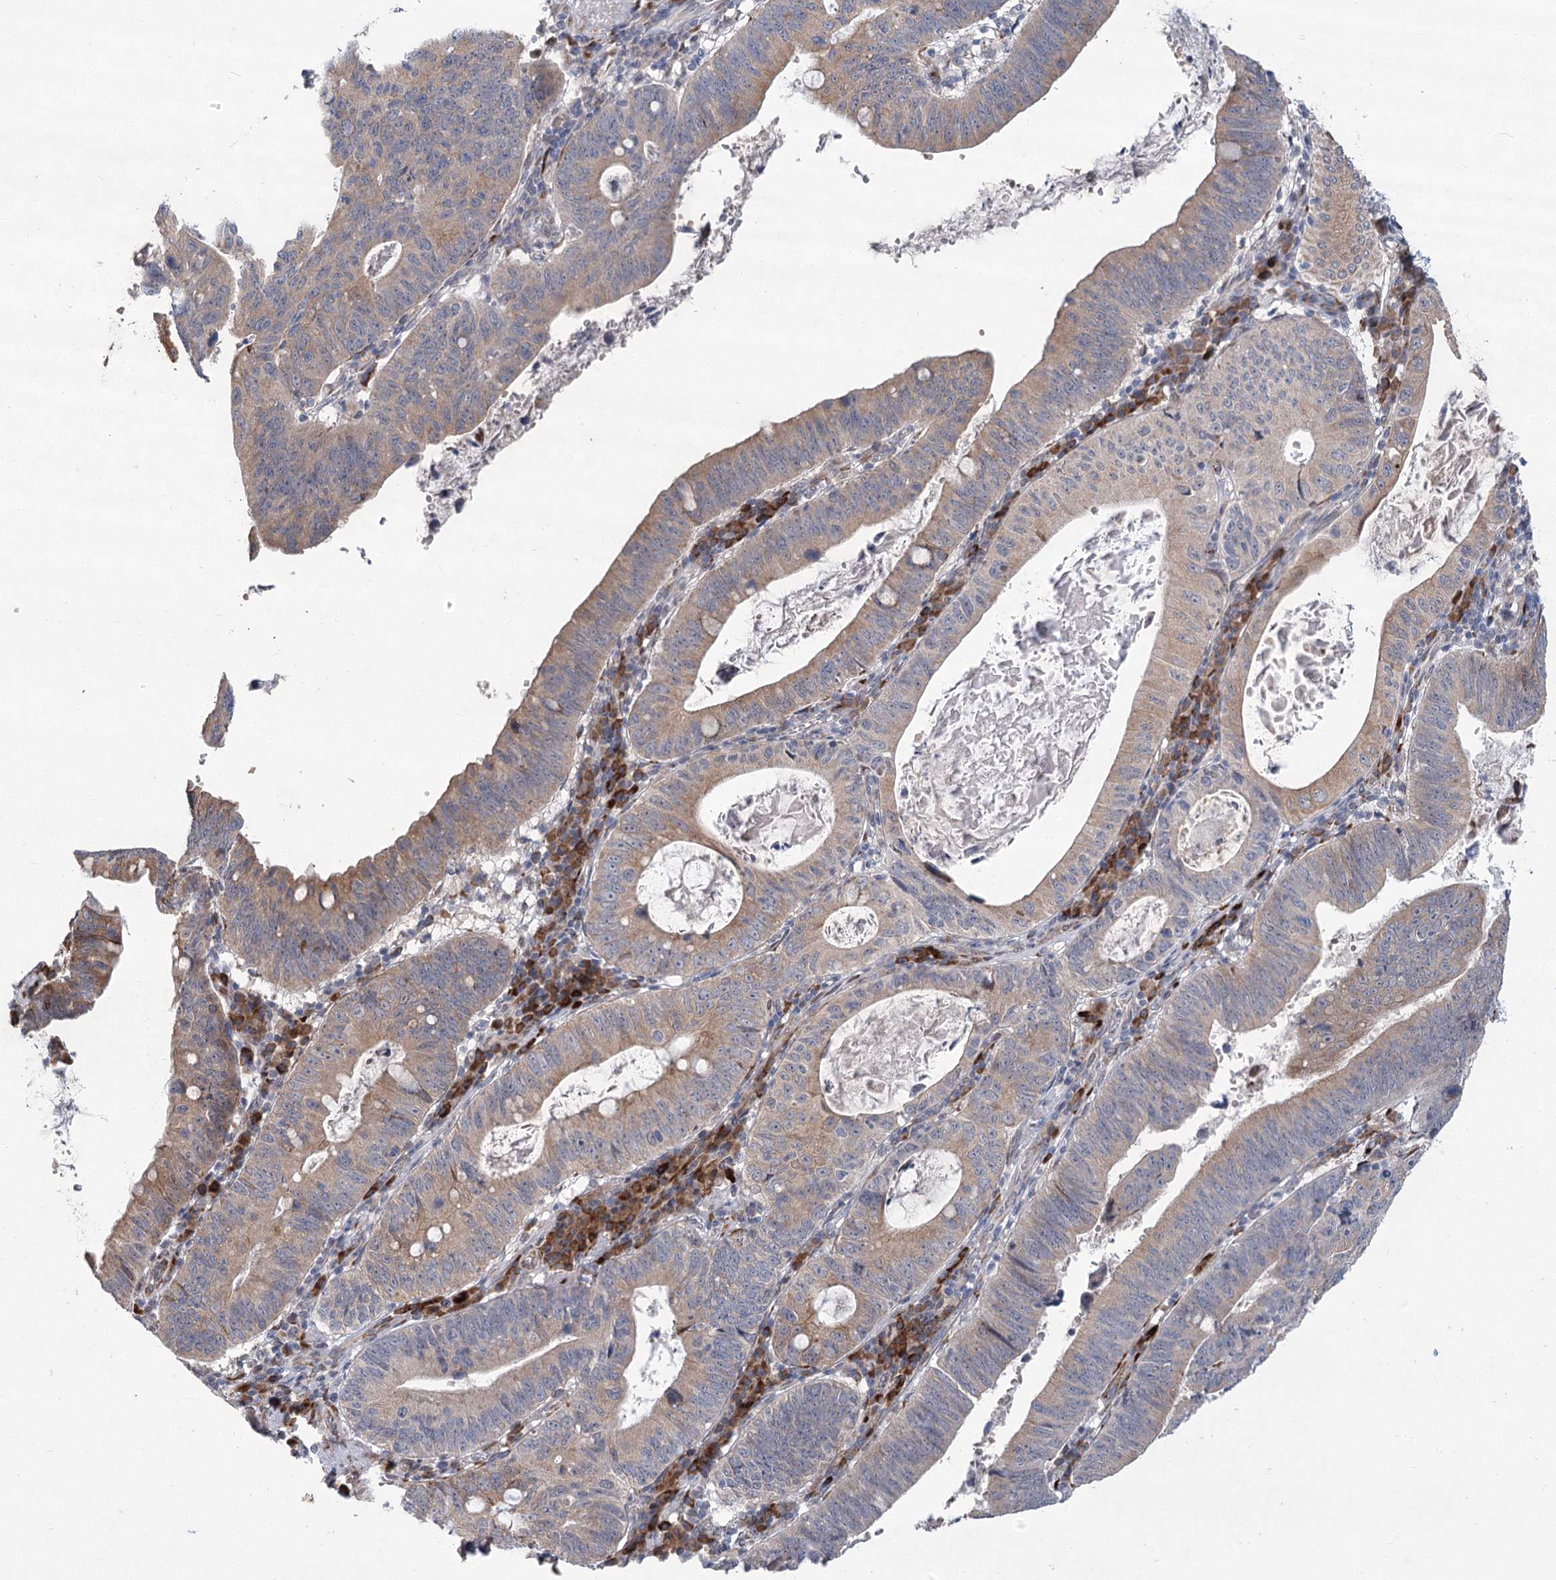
{"staining": {"intensity": "weak", "quantity": ">75%", "location": "cytoplasmic/membranous"}, "tissue": "stomach cancer", "cell_type": "Tumor cells", "image_type": "cancer", "snomed": [{"axis": "morphology", "description": "Adenocarcinoma, NOS"}, {"axis": "topography", "description": "Stomach"}], "caption": "The immunohistochemical stain highlights weak cytoplasmic/membranous staining in tumor cells of adenocarcinoma (stomach) tissue. Ihc stains the protein of interest in brown and the nuclei are stained blue.", "gene": "GCNT4", "patient": {"sex": "male", "age": 59}}